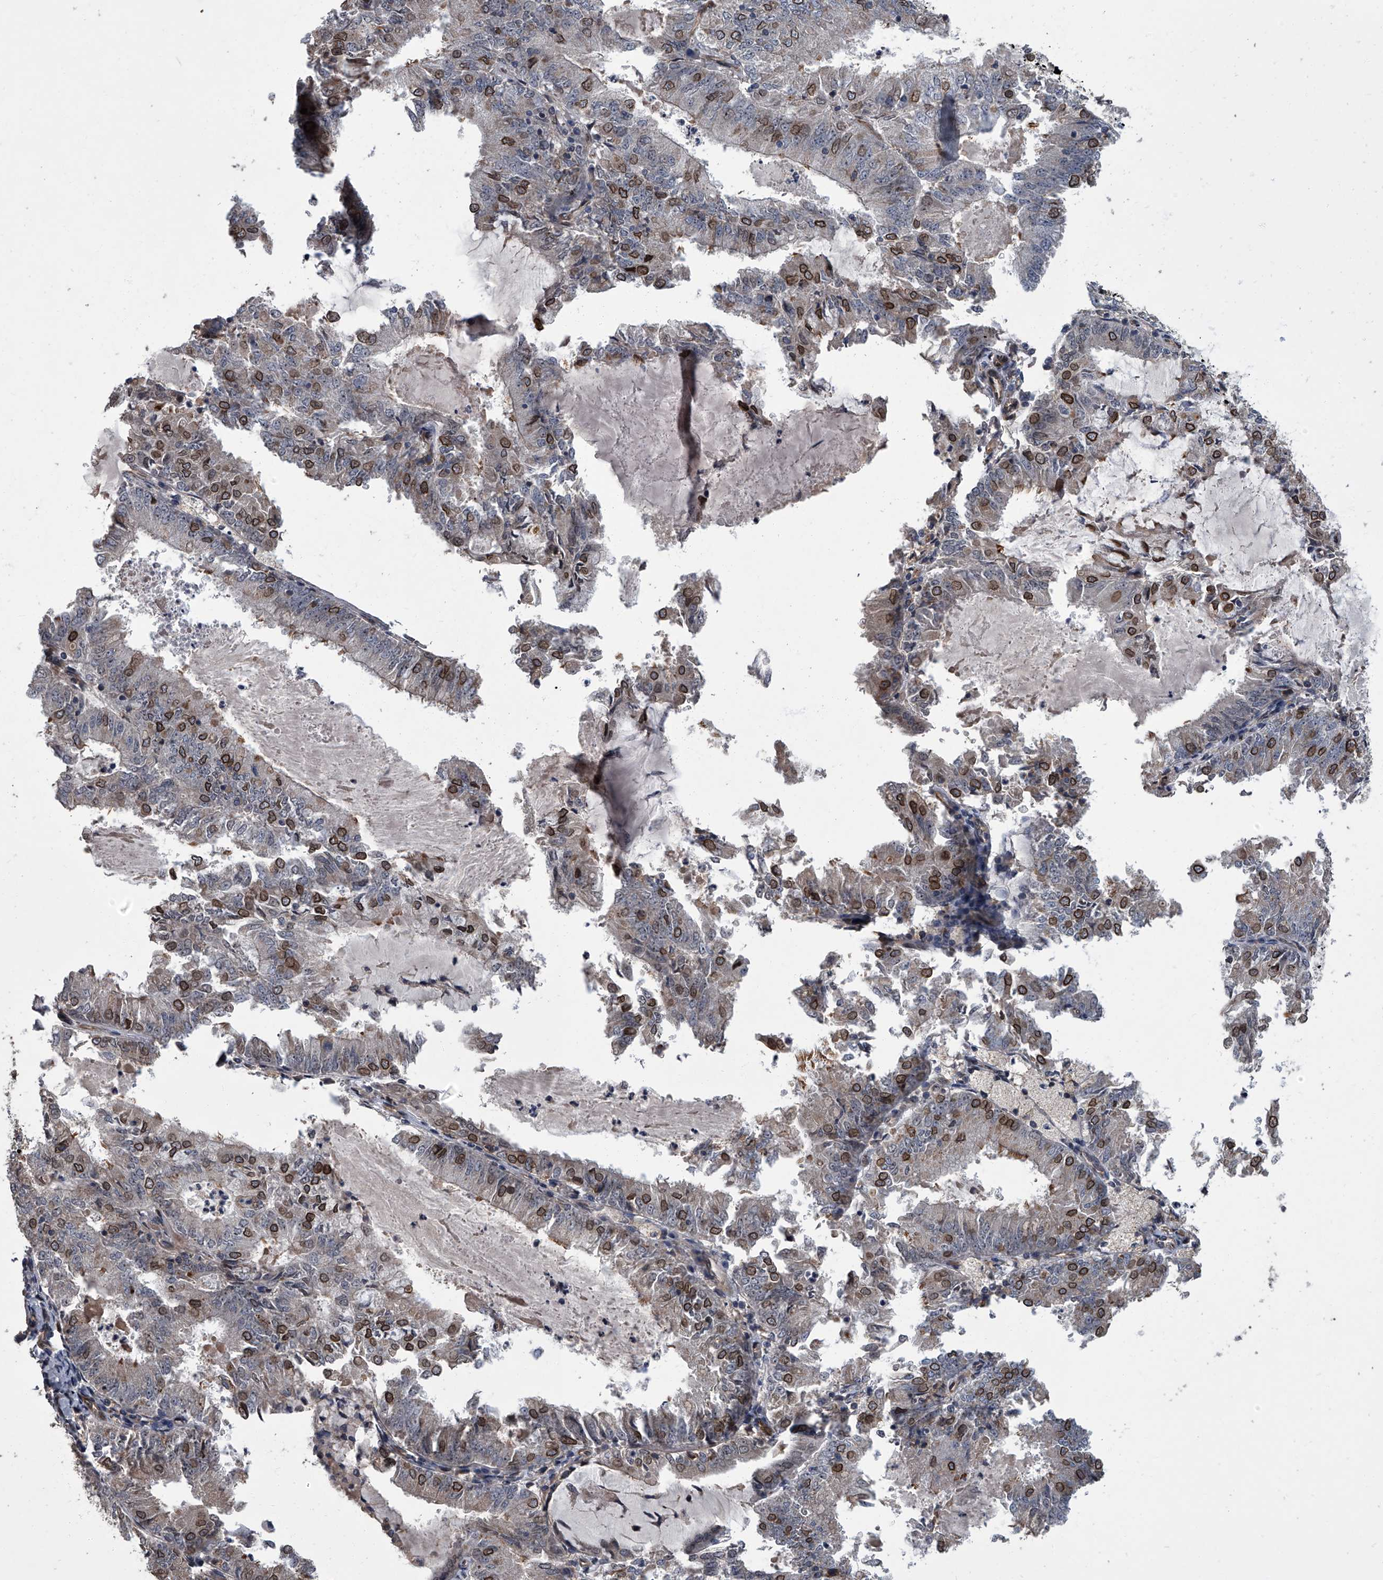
{"staining": {"intensity": "strong", "quantity": "25%-75%", "location": "cytoplasmic/membranous,nuclear"}, "tissue": "endometrial cancer", "cell_type": "Tumor cells", "image_type": "cancer", "snomed": [{"axis": "morphology", "description": "Adenocarcinoma, NOS"}, {"axis": "topography", "description": "Endometrium"}], "caption": "This is a micrograph of immunohistochemistry staining of endometrial adenocarcinoma, which shows strong expression in the cytoplasmic/membranous and nuclear of tumor cells.", "gene": "LRRC8C", "patient": {"sex": "female", "age": 57}}